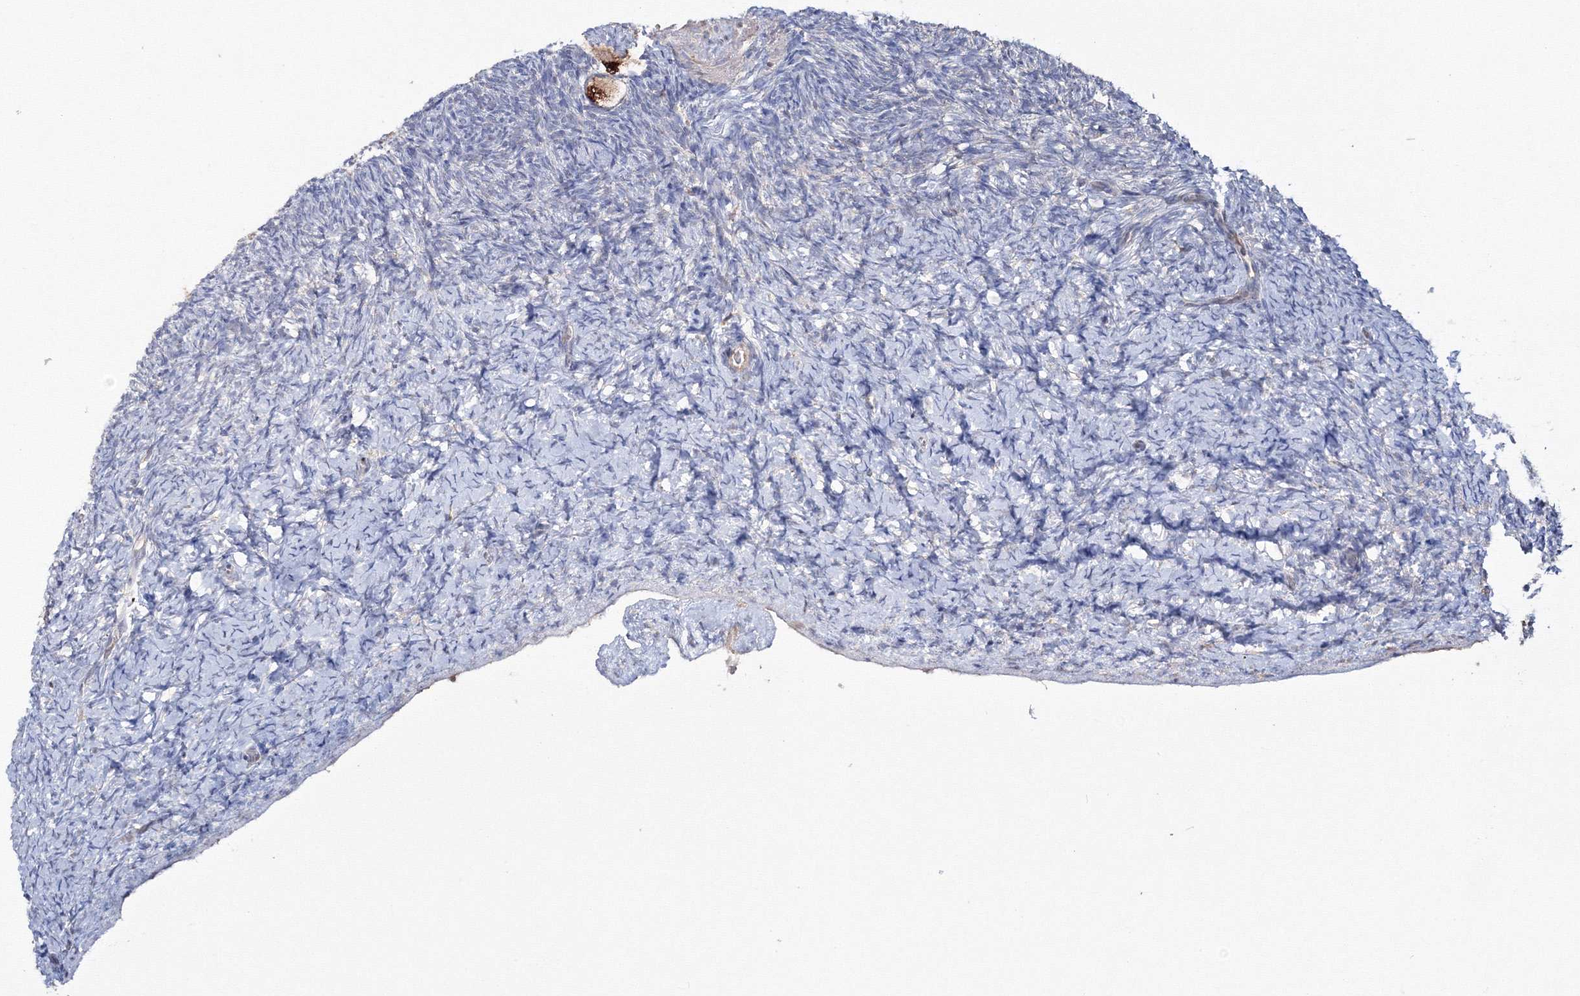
{"staining": {"intensity": "moderate", "quantity": ">75%", "location": "cytoplasmic/membranous"}, "tissue": "ovary", "cell_type": "Follicle cells", "image_type": "normal", "snomed": [{"axis": "morphology", "description": "Normal tissue, NOS"}, {"axis": "topography", "description": "Ovary"}], "caption": "Protein analysis of benign ovary demonstrates moderate cytoplasmic/membranous expression in approximately >75% of follicle cells. (DAB (3,3'-diaminobenzidine) IHC with brightfield microscopy, high magnification).", "gene": "PEX13", "patient": {"sex": "female", "age": 34}}